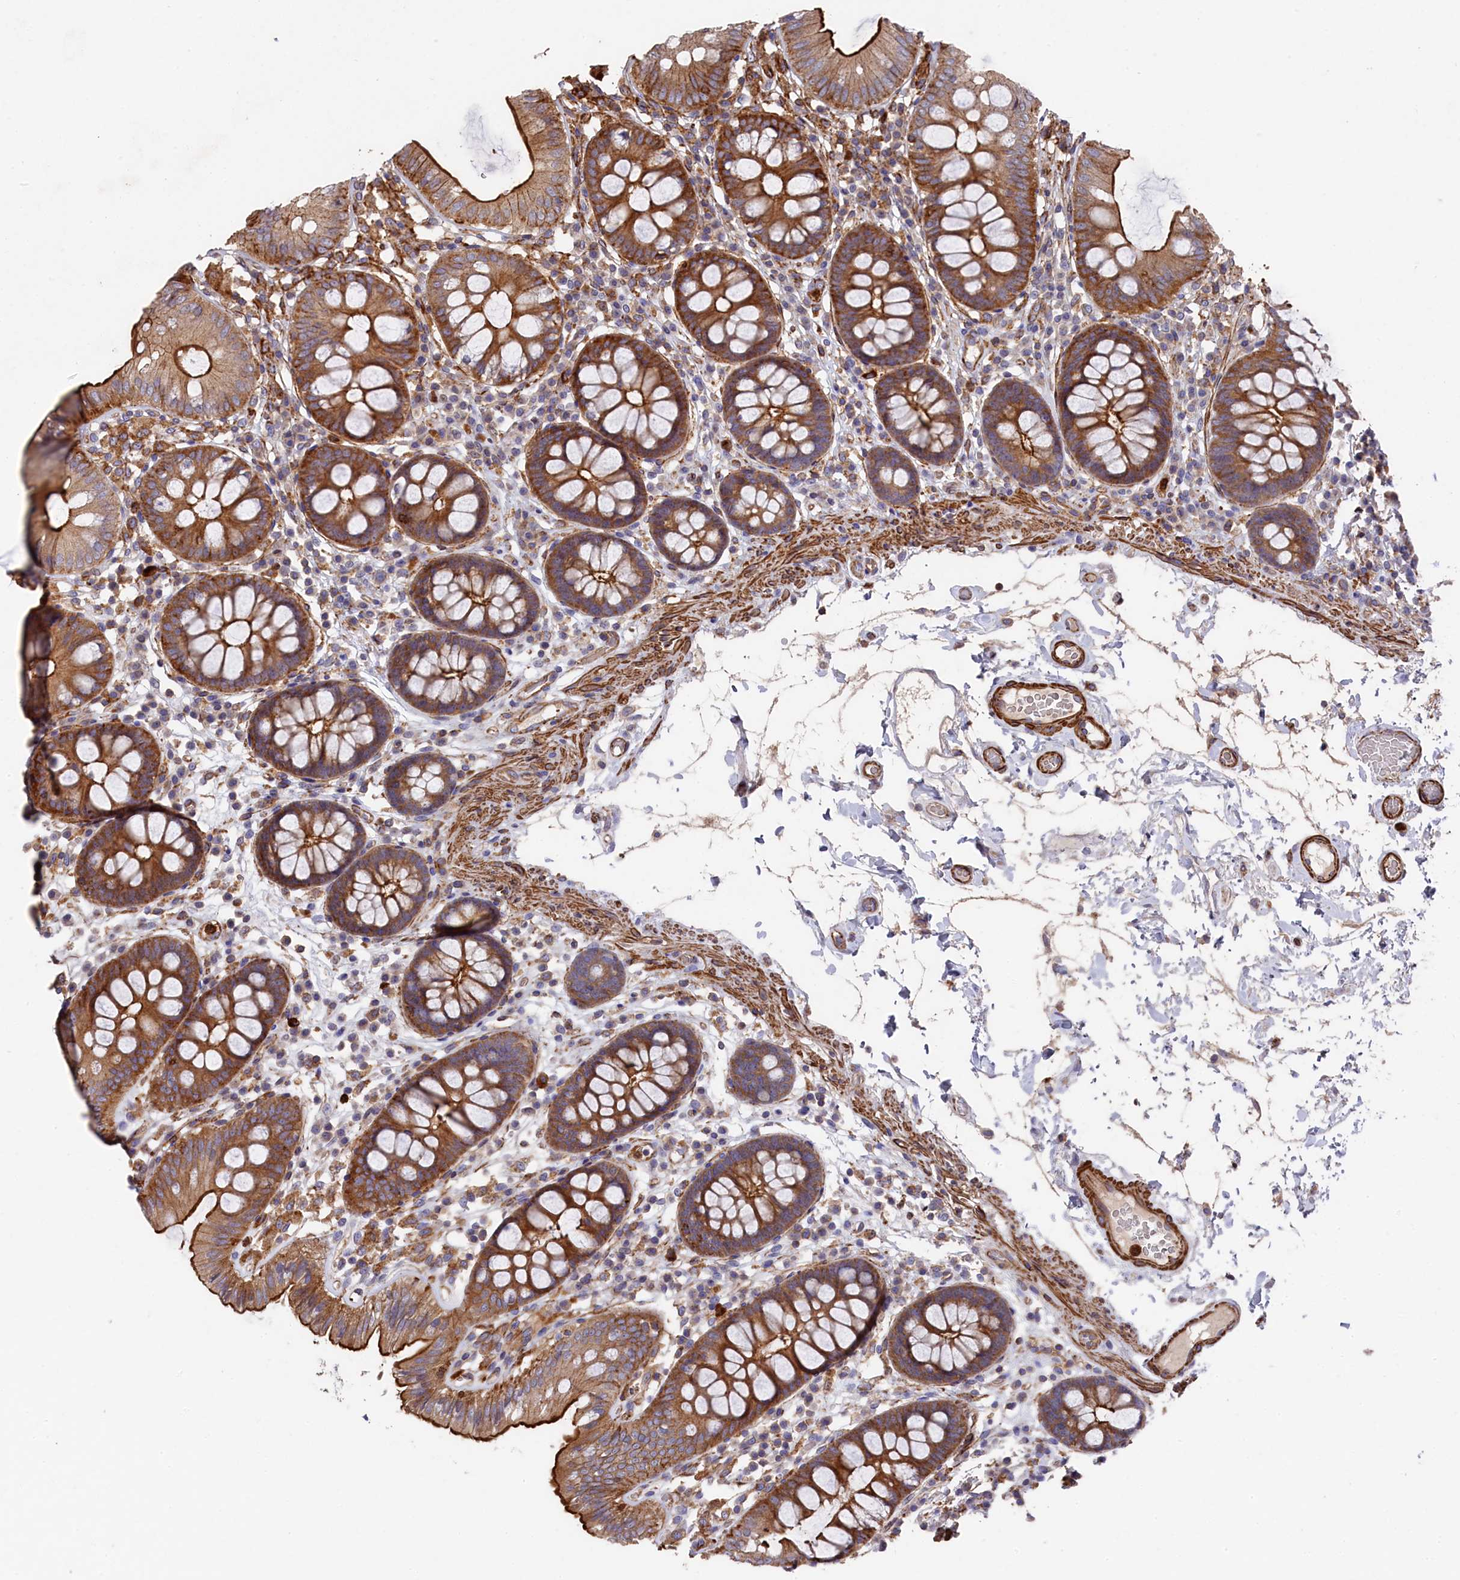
{"staining": {"intensity": "moderate", "quantity": "25%-75%", "location": "cytoplasmic/membranous"}, "tissue": "colon", "cell_type": "Endothelial cells", "image_type": "normal", "snomed": [{"axis": "morphology", "description": "Normal tissue, NOS"}, {"axis": "topography", "description": "Colon"}], "caption": "Endothelial cells demonstrate moderate cytoplasmic/membranous expression in approximately 25%-75% of cells in unremarkable colon.", "gene": "RAPSN", "patient": {"sex": "male", "age": 84}}